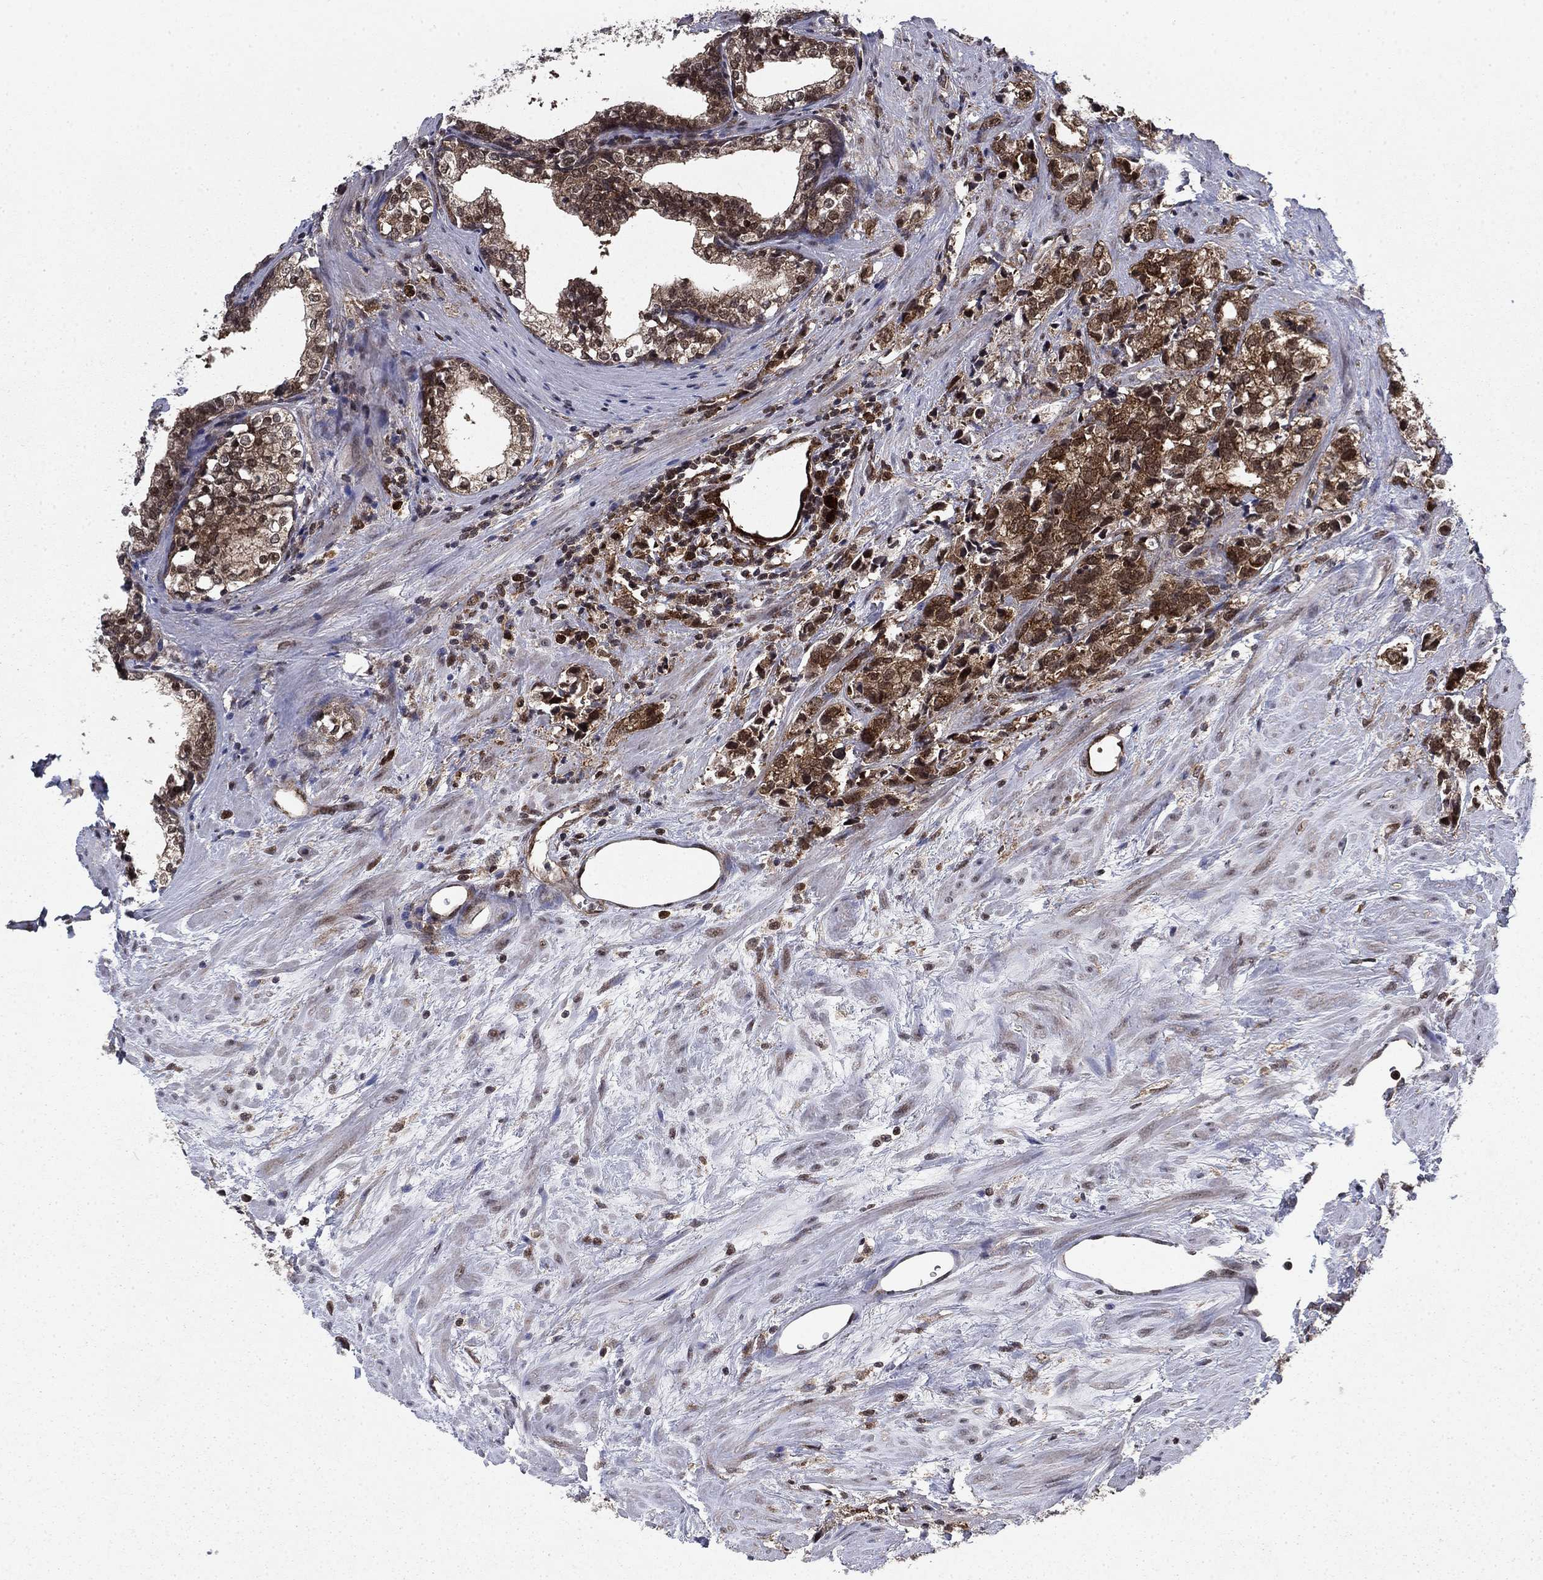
{"staining": {"intensity": "moderate", "quantity": ">75%", "location": "cytoplasmic/membranous"}, "tissue": "prostate cancer", "cell_type": "Tumor cells", "image_type": "cancer", "snomed": [{"axis": "morphology", "description": "Adenocarcinoma, NOS"}, {"axis": "topography", "description": "Prostate and seminal vesicle, NOS"}], "caption": "Protein expression by immunohistochemistry displays moderate cytoplasmic/membranous staining in approximately >75% of tumor cells in adenocarcinoma (prostate). Immunohistochemistry stains the protein in brown and the nuclei are stained blue.", "gene": "DNAJA1", "patient": {"sex": "male", "age": 63}}